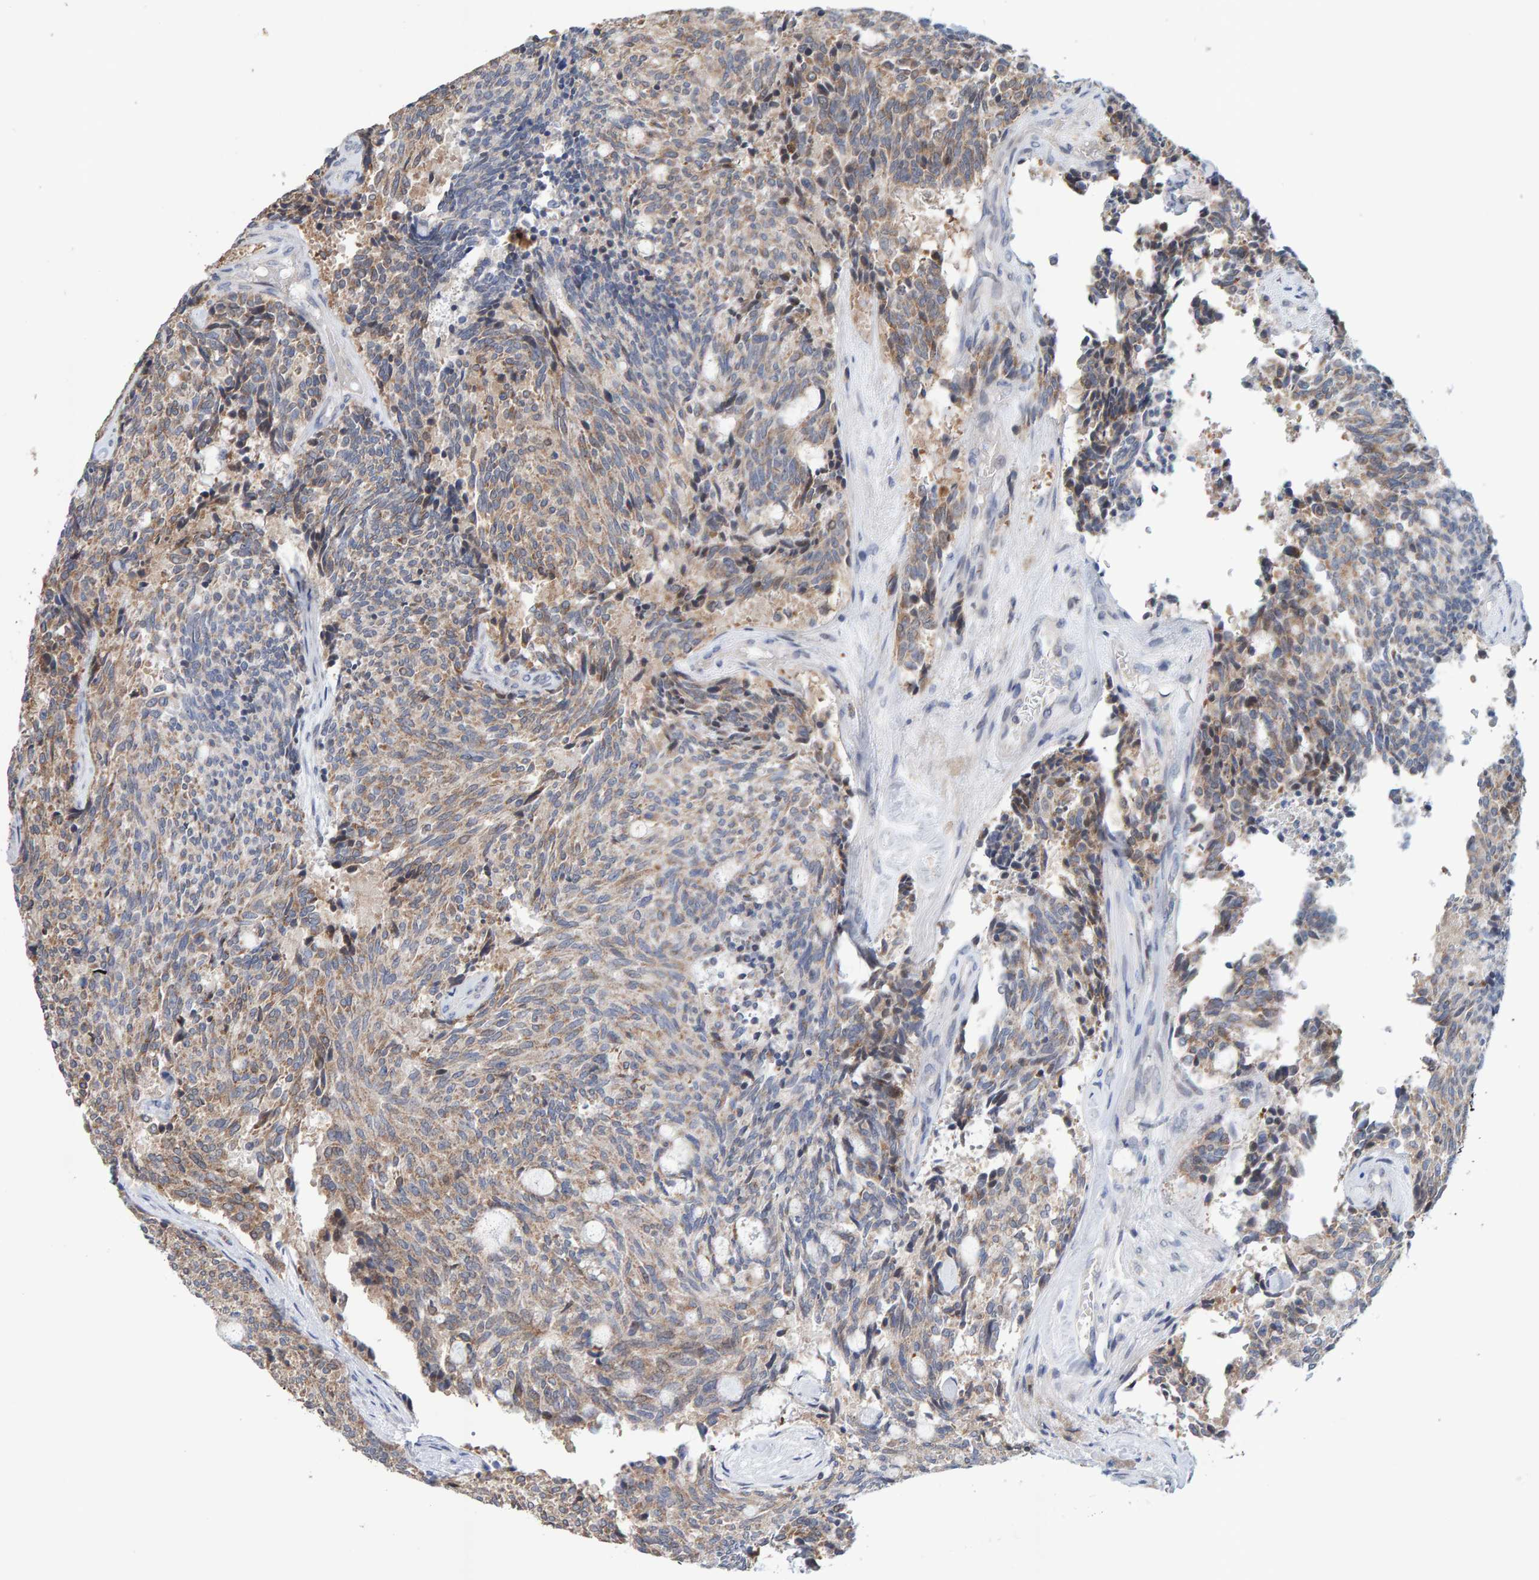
{"staining": {"intensity": "weak", "quantity": ">75%", "location": "cytoplasmic/membranous"}, "tissue": "carcinoid", "cell_type": "Tumor cells", "image_type": "cancer", "snomed": [{"axis": "morphology", "description": "Carcinoid, malignant, NOS"}, {"axis": "topography", "description": "Pancreas"}], "caption": "High-power microscopy captured an immunohistochemistry image of malignant carcinoid, revealing weak cytoplasmic/membranous staining in approximately >75% of tumor cells.", "gene": "USP43", "patient": {"sex": "female", "age": 54}}